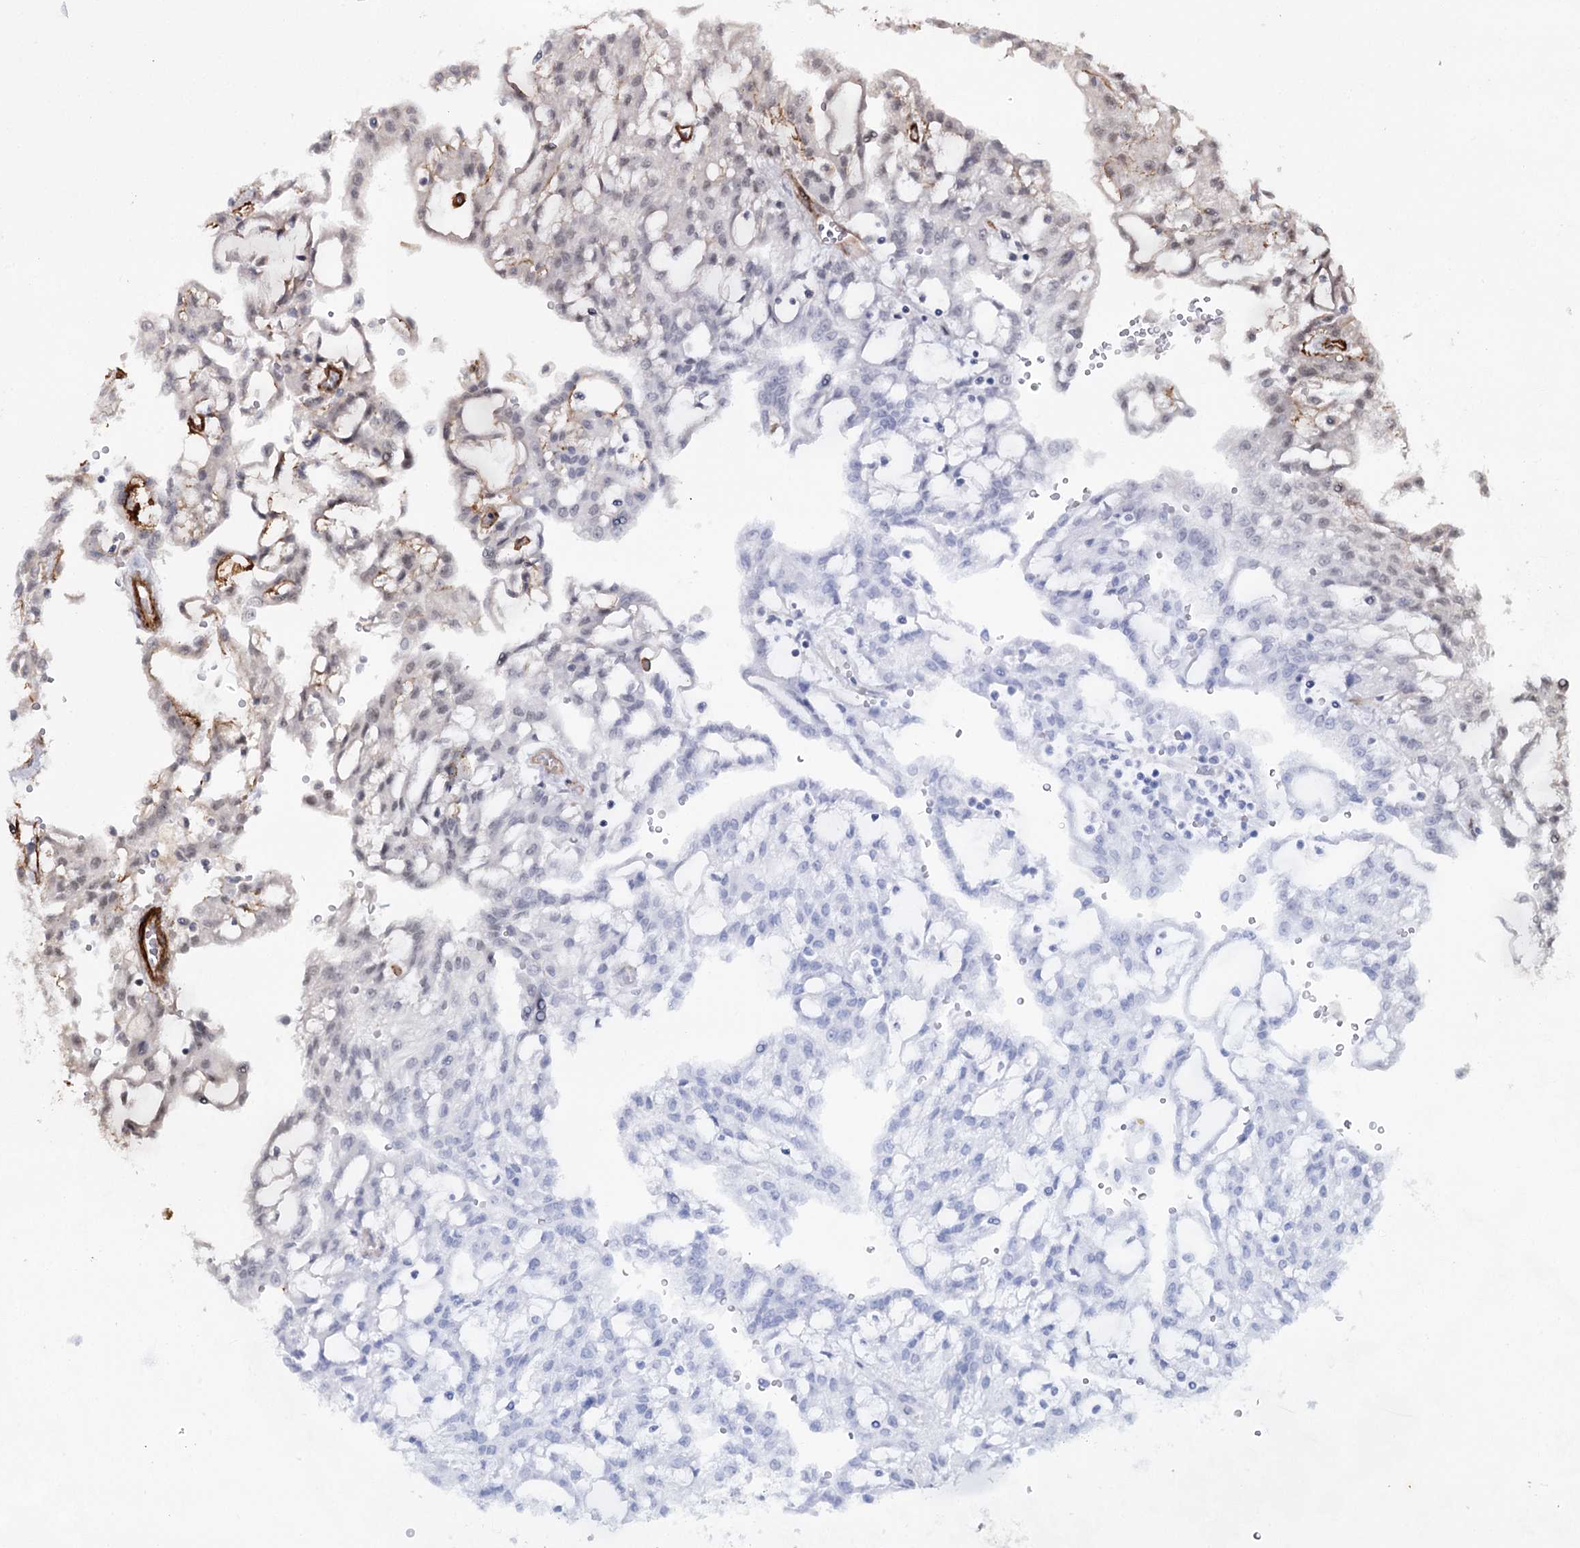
{"staining": {"intensity": "negative", "quantity": "none", "location": "none"}, "tissue": "renal cancer", "cell_type": "Tumor cells", "image_type": "cancer", "snomed": [{"axis": "morphology", "description": "Adenocarcinoma, NOS"}, {"axis": "topography", "description": "Kidney"}], "caption": "Tumor cells show no significant expression in renal cancer. (IHC, brightfield microscopy, high magnification).", "gene": "ATL2", "patient": {"sex": "male", "age": 63}}